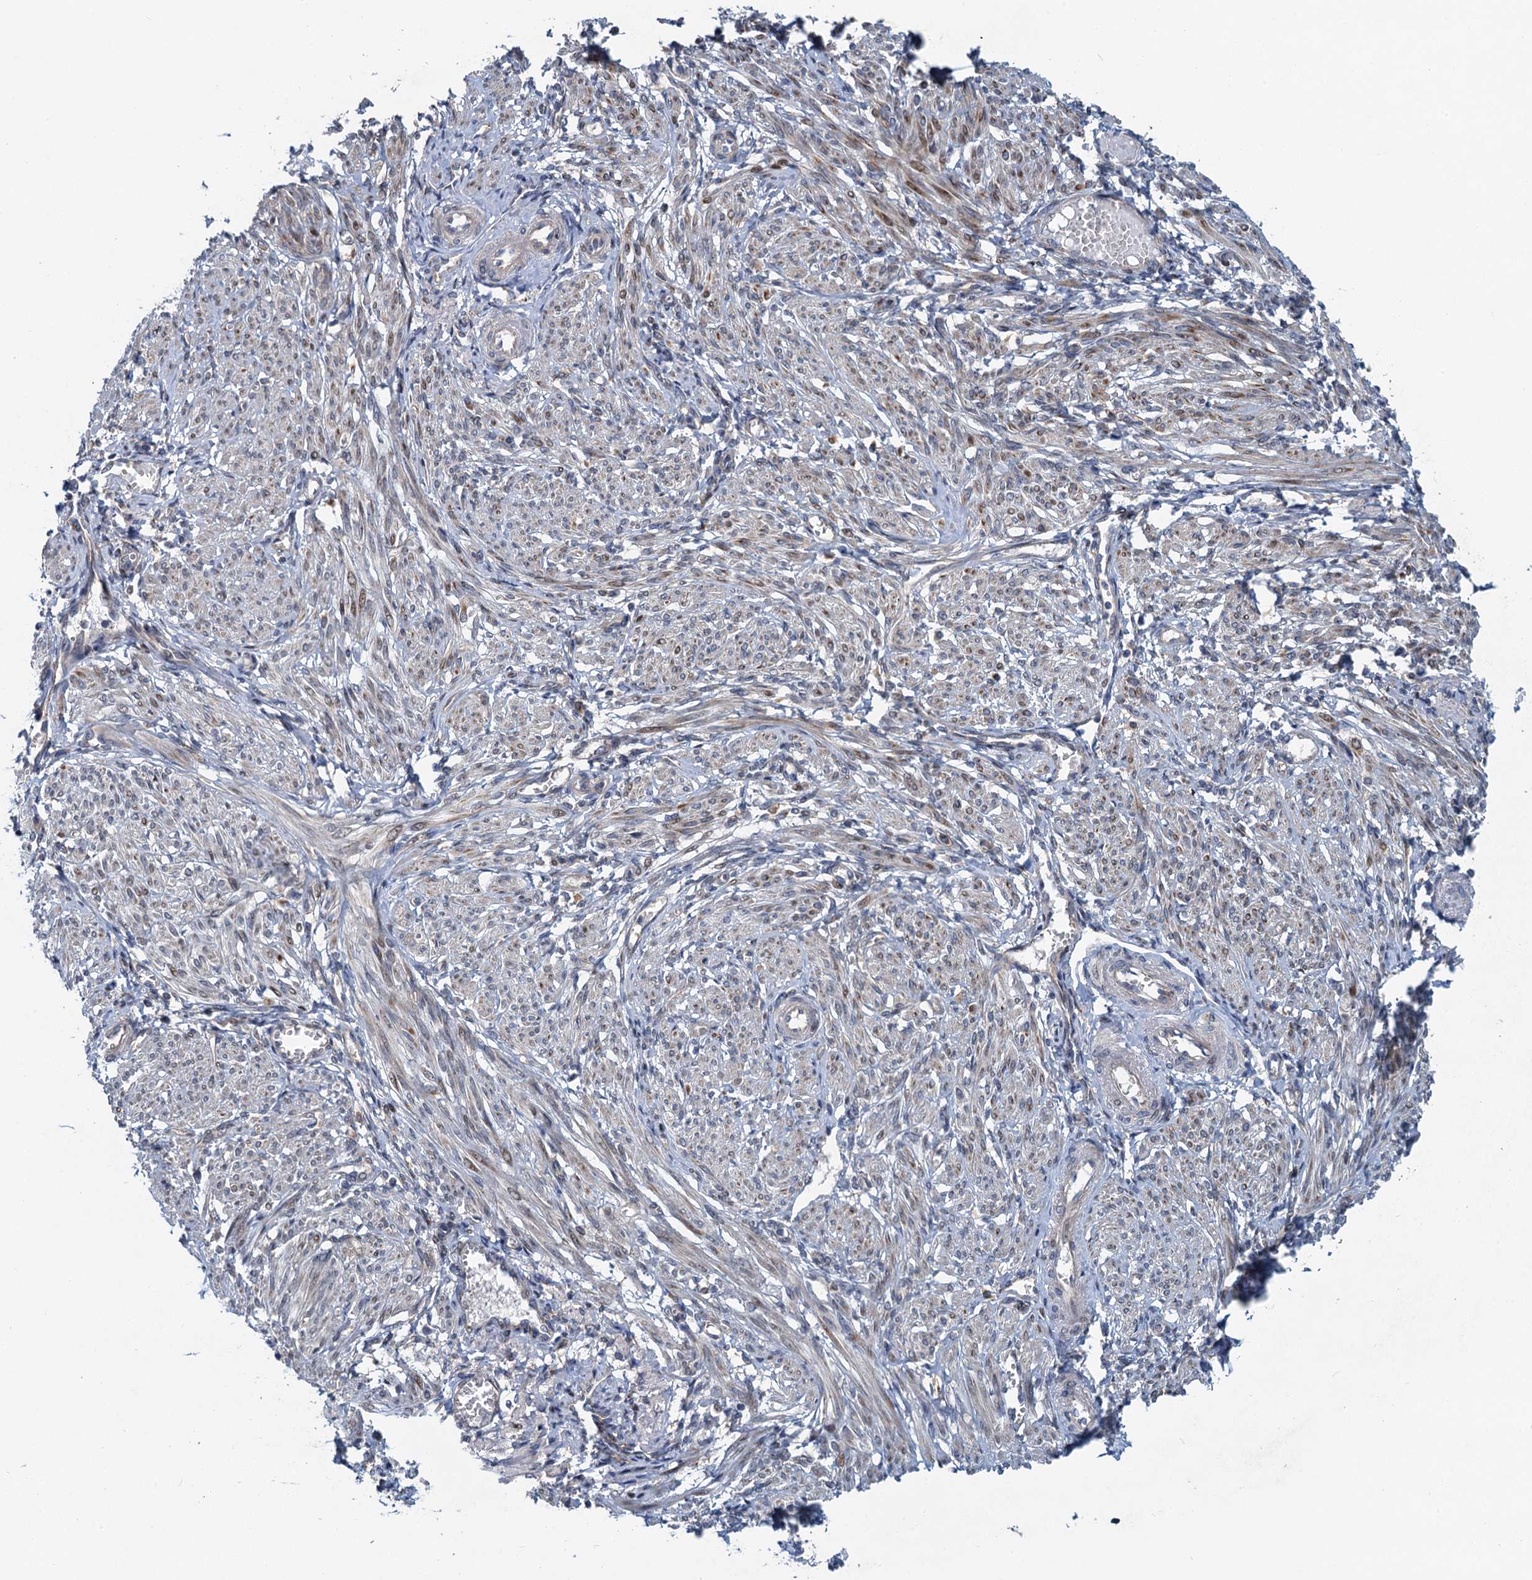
{"staining": {"intensity": "moderate", "quantity": "<25%", "location": "cytoplasmic/membranous"}, "tissue": "smooth muscle", "cell_type": "Smooth muscle cells", "image_type": "normal", "snomed": [{"axis": "morphology", "description": "Normal tissue, NOS"}, {"axis": "topography", "description": "Smooth muscle"}], "caption": "Benign smooth muscle displays moderate cytoplasmic/membranous expression in about <25% of smooth muscle cells, visualized by immunohistochemistry.", "gene": "NBEA", "patient": {"sex": "female", "age": 39}}